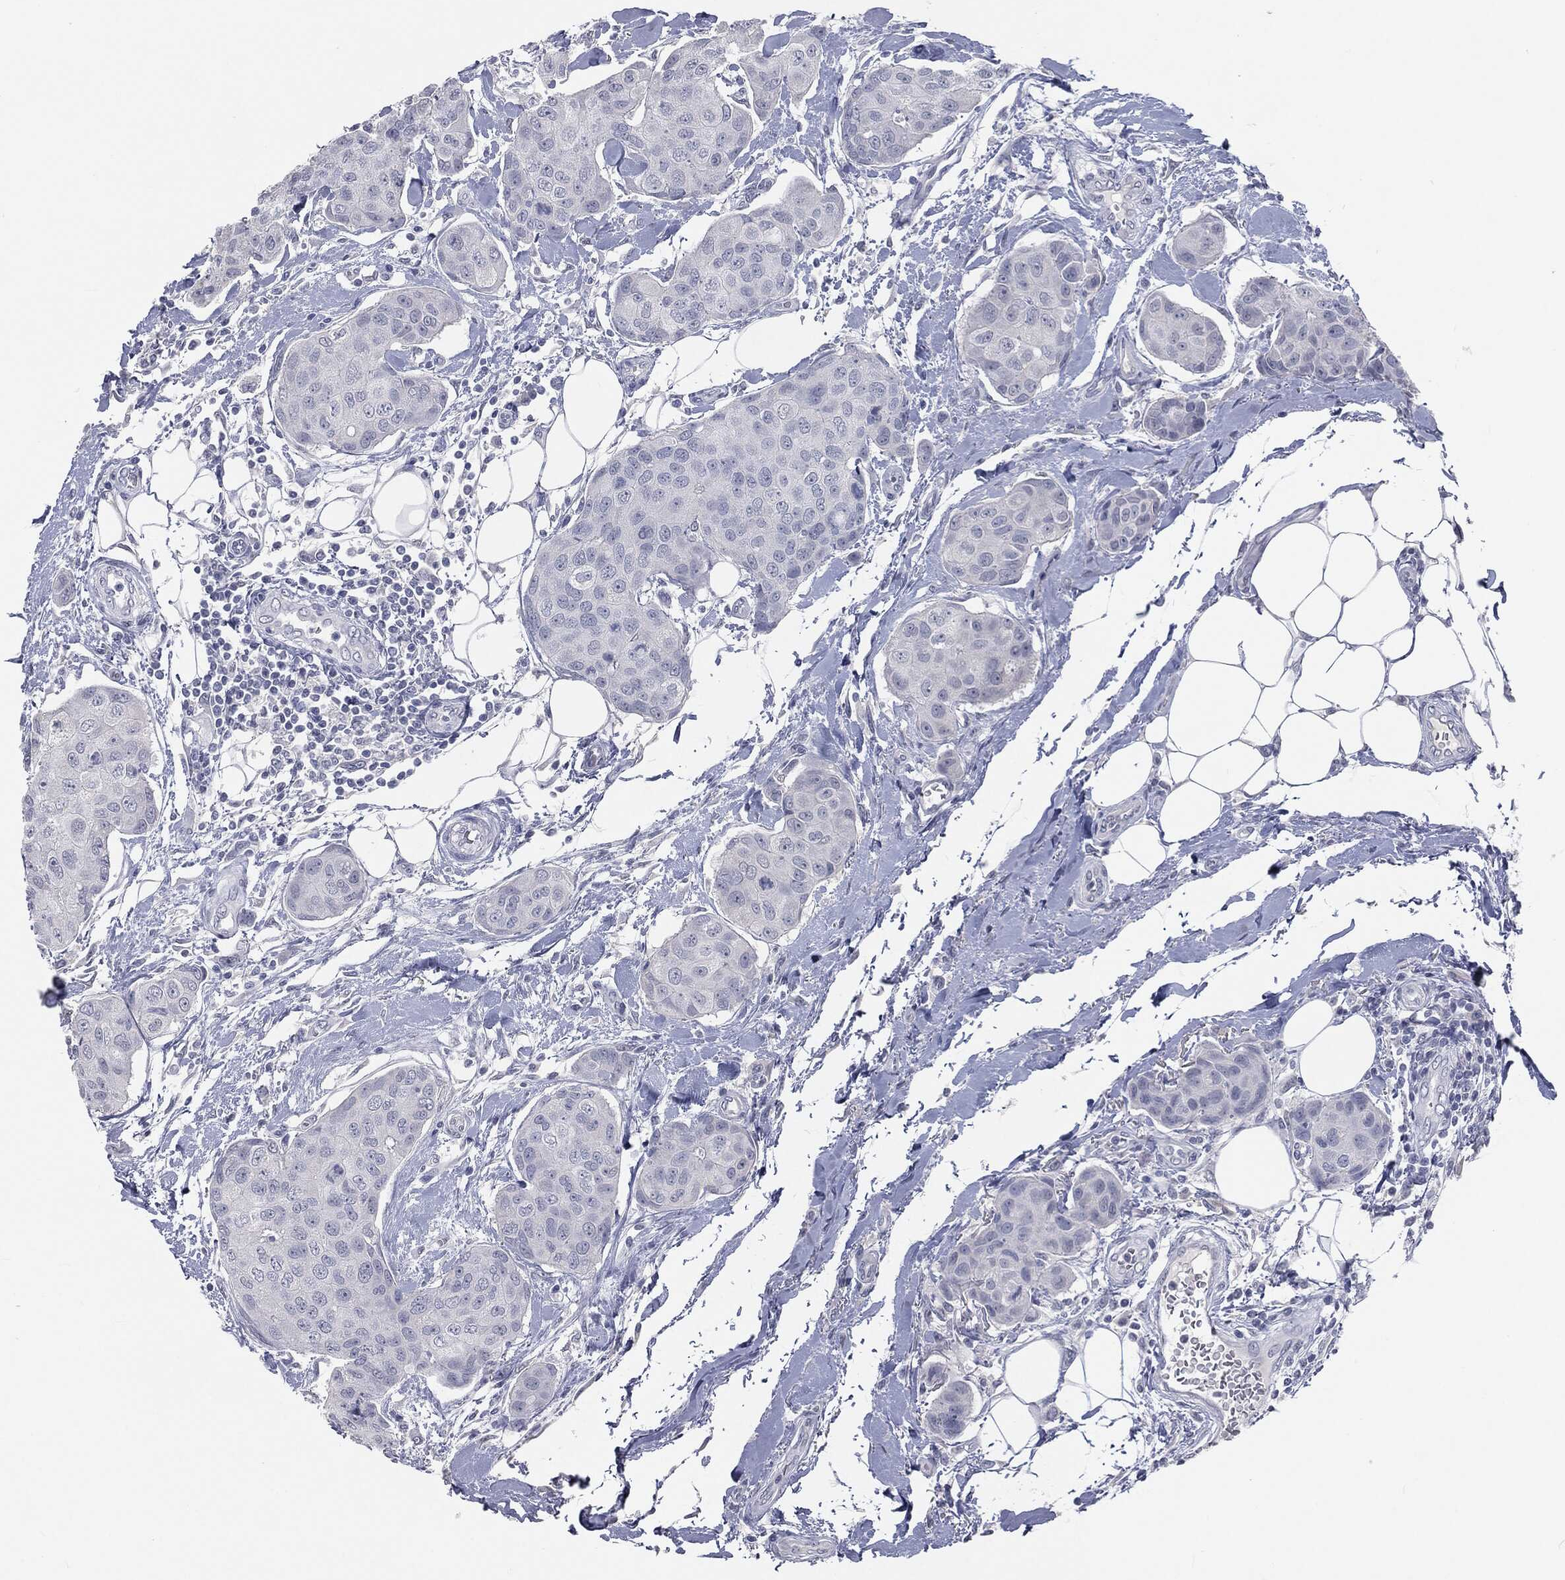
{"staining": {"intensity": "negative", "quantity": "none", "location": "none"}, "tissue": "breast cancer", "cell_type": "Tumor cells", "image_type": "cancer", "snomed": [{"axis": "morphology", "description": "Duct carcinoma"}, {"axis": "topography", "description": "Breast"}, {"axis": "topography", "description": "Lymph node"}], "caption": "Tumor cells are negative for protein expression in human breast cancer (invasive ductal carcinoma).", "gene": "PRAME", "patient": {"sex": "female", "age": 80}}